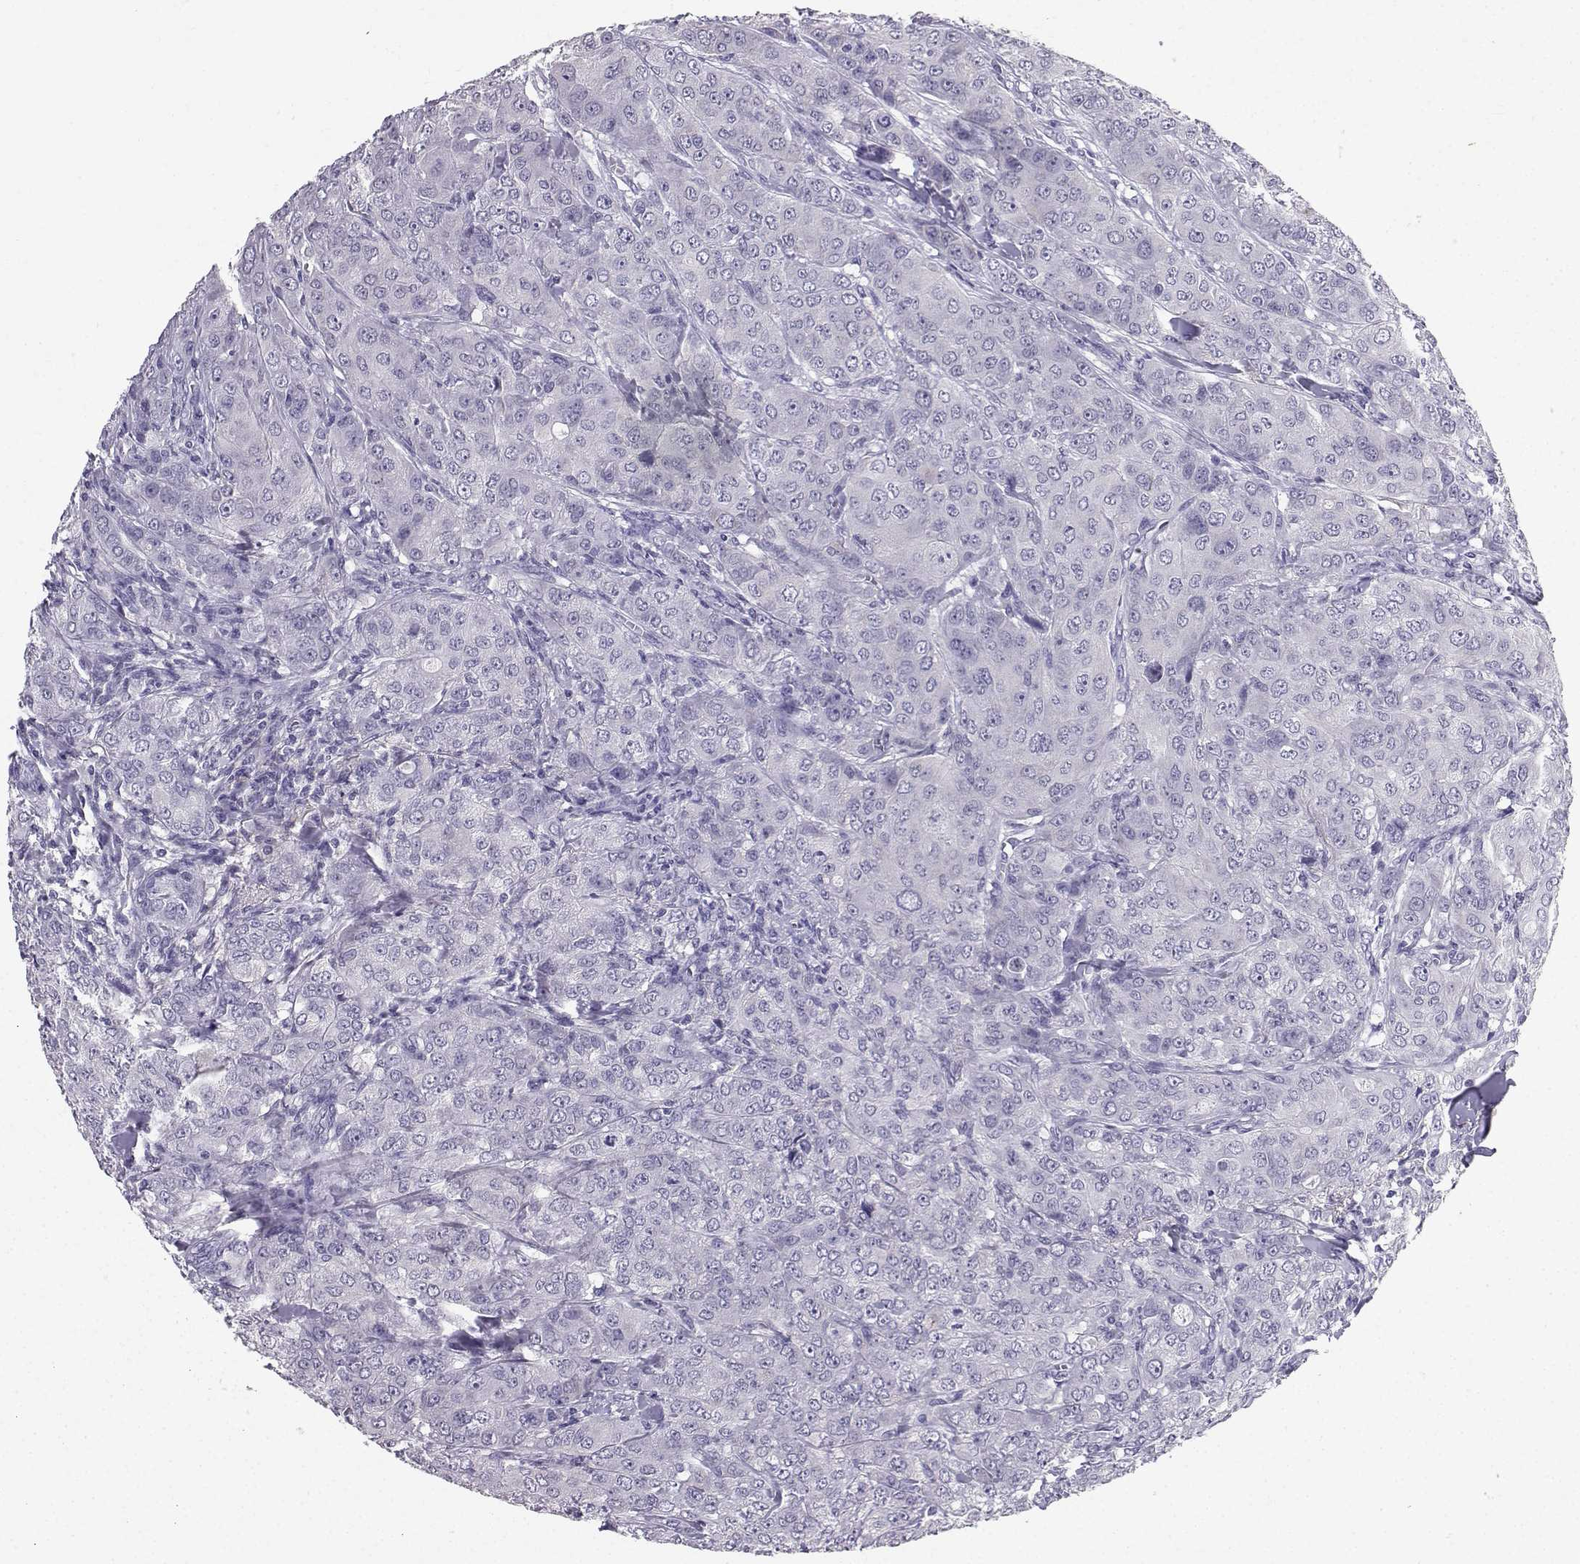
{"staining": {"intensity": "negative", "quantity": "none", "location": "none"}, "tissue": "breast cancer", "cell_type": "Tumor cells", "image_type": "cancer", "snomed": [{"axis": "morphology", "description": "Duct carcinoma"}, {"axis": "topography", "description": "Breast"}], "caption": "There is no significant positivity in tumor cells of breast cancer.", "gene": "SPAG11B", "patient": {"sex": "female", "age": 43}}